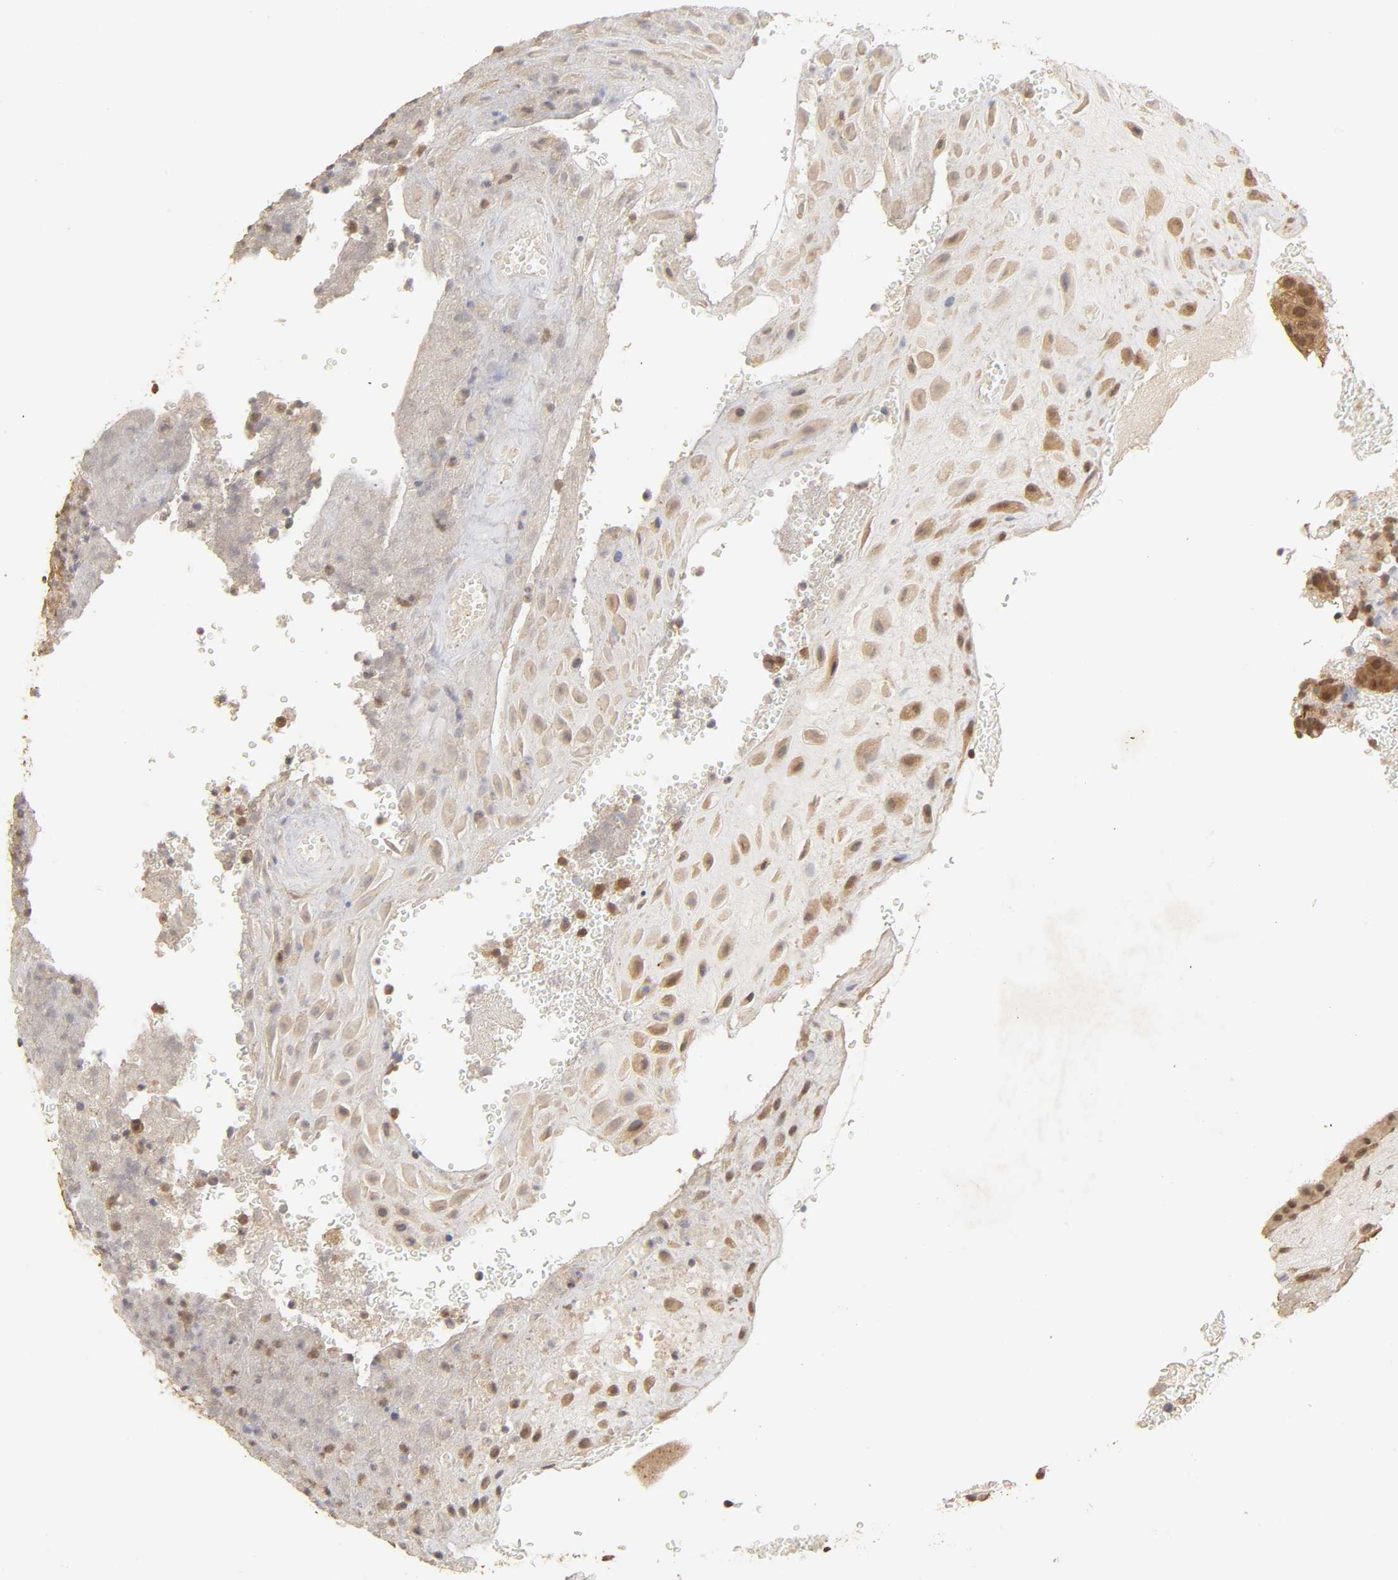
{"staining": {"intensity": "moderate", "quantity": ">75%", "location": "cytoplasmic/membranous,nuclear"}, "tissue": "placenta", "cell_type": "Decidual cells", "image_type": "normal", "snomed": [{"axis": "morphology", "description": "Normal tissue, NOS"}, {"axis": "topography", "description": "Placenta"}], "caption": "IHC micrograph of benign placenta: human placenta stained using immunohistochemistry (IHC) shows medium levels of moderate protein expression localized specifically in the cytoplasmic/membranous,nuclear of decidual cells, appearing as a cytoplasmic/membranous,nuclear brown color.", "gene": "MAPK1", "patient": {"sex": "female", "age": 19}}